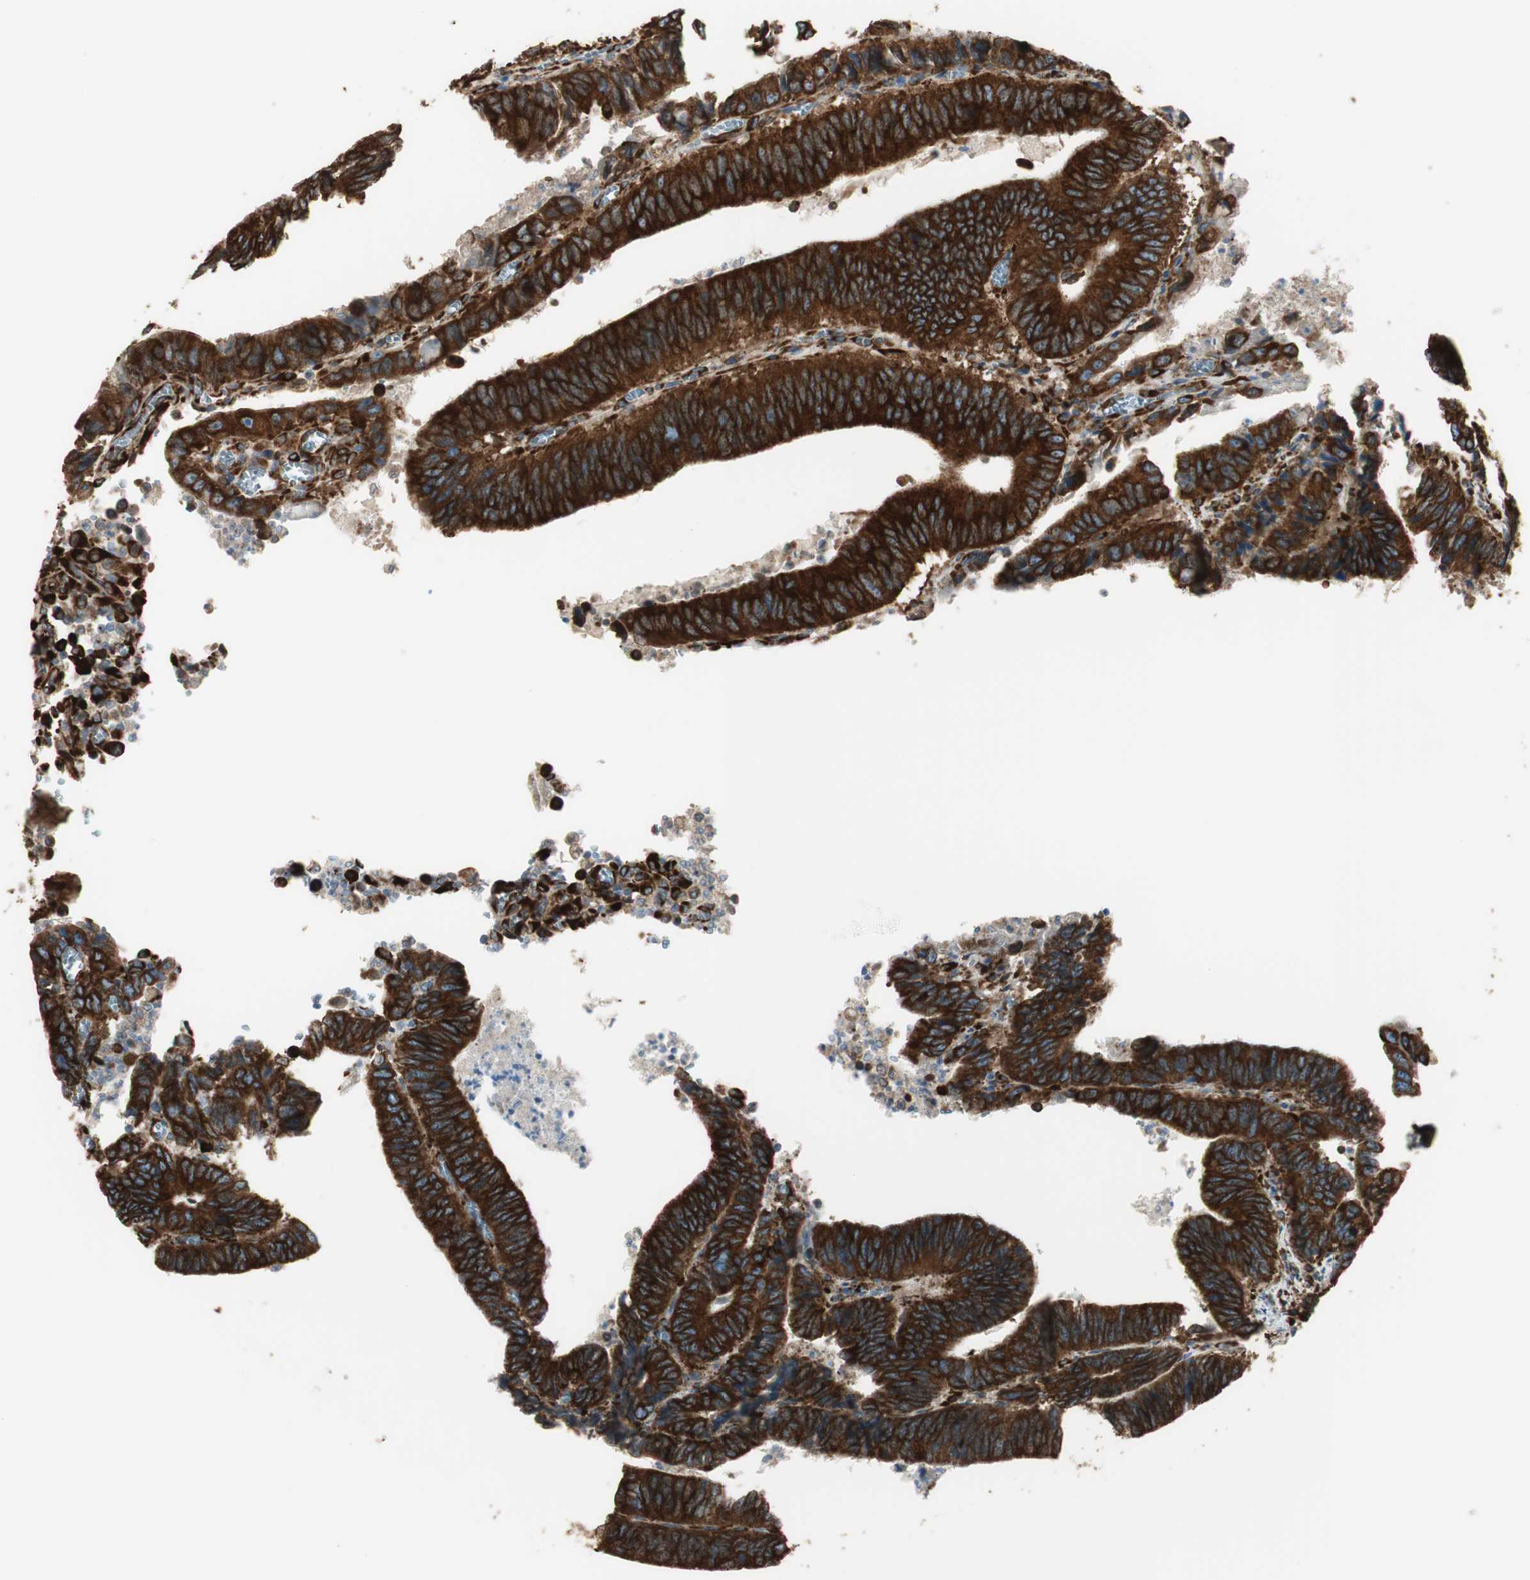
{"staining": {"intensity": "strong", "quantity": ">75%", "location": "cytoplasmic/membranous"}, "tissue": "colorectal cancer", "cell_type": "Tumor cells", "image_type": "cancer", "snomed": [{"axis": "morphology", "description": "Adenocarcinoma, NOS"}, {"axis": "topography", "description": "Colon"}], "caption": "Colorectal cancer tissue exhibits strong cytoplasmic/membranous staining in about >75% of tumor cells", "gene": "RRBP1", "patient": {"sex": "male", "age": 72}}